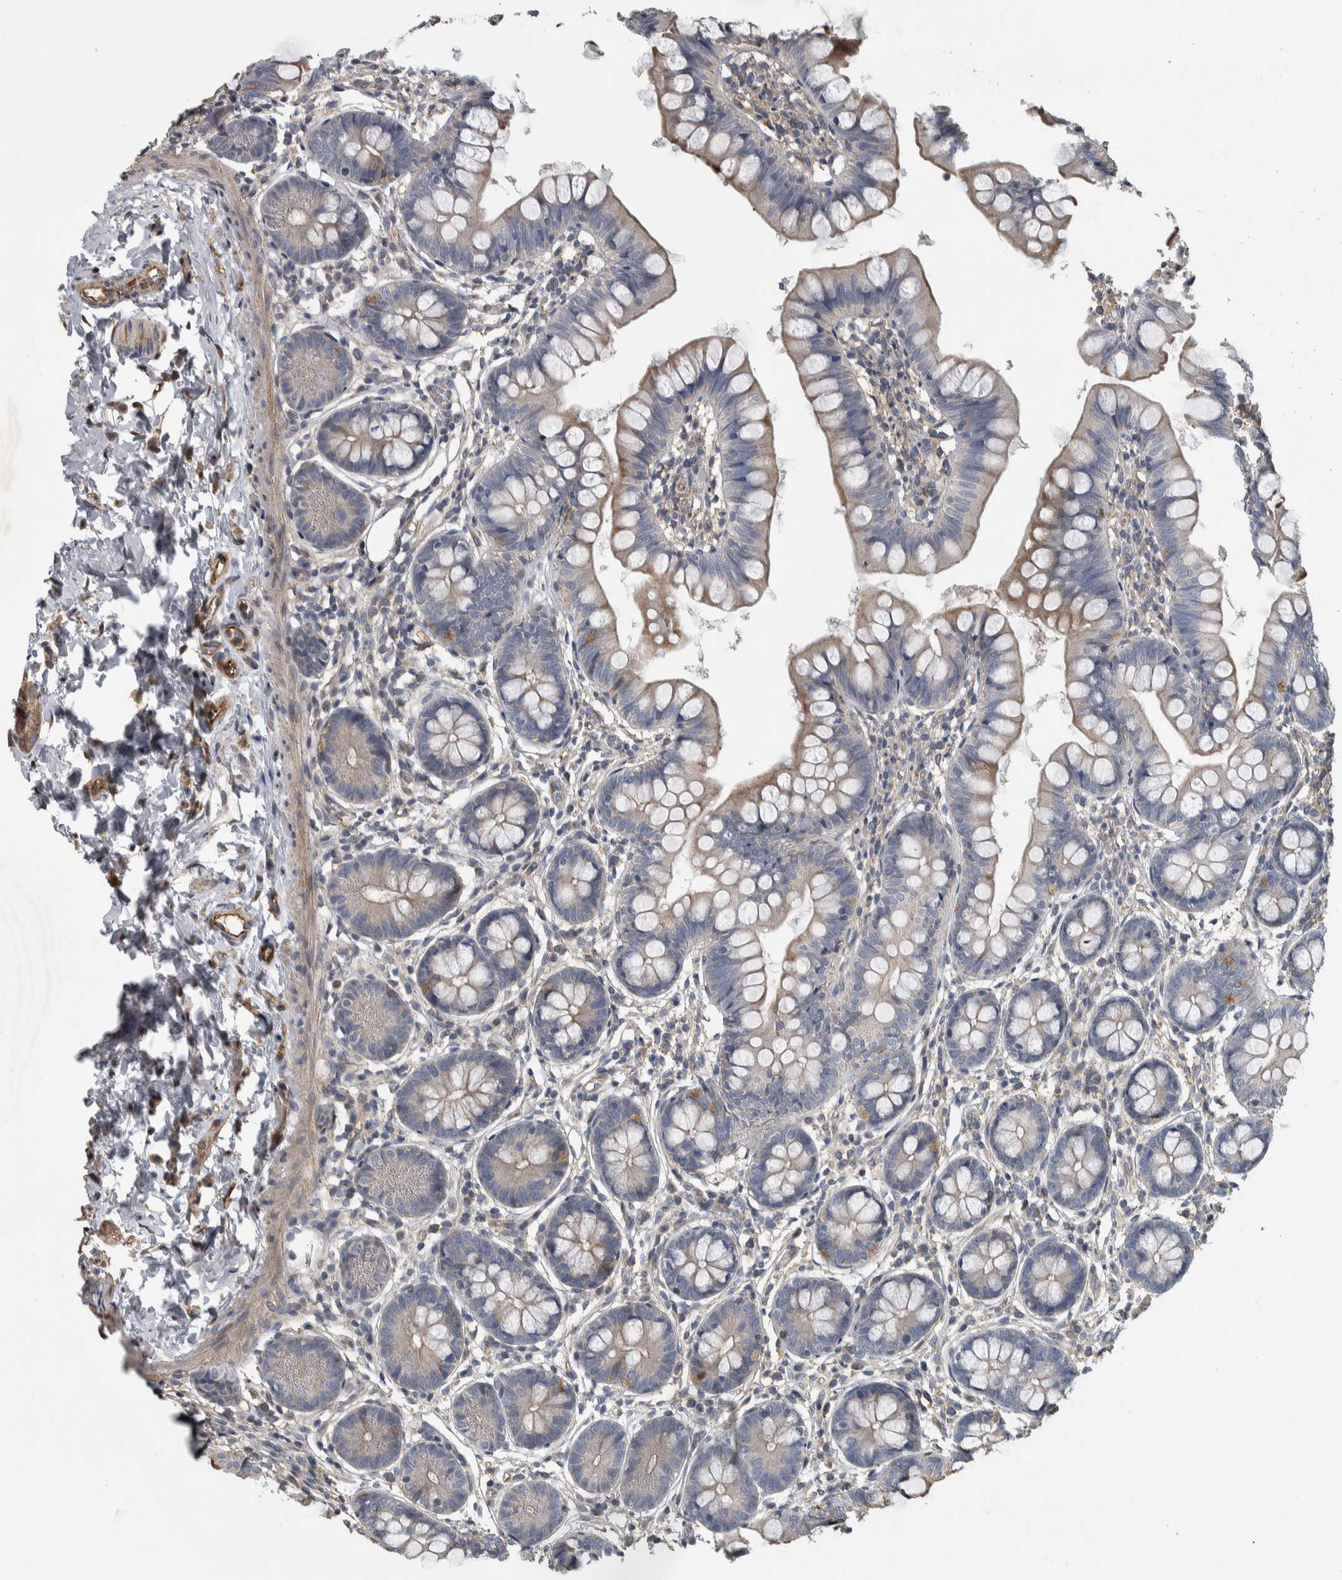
{"staining": {"intensity": "weak", "quantity": ">75%", "location": "cytoplasmic/membranous"}, "tissue": "small intestine", "cell_type": "Glandular cells", "image_type": "normal", "snomed": [{"axis": "morphology", "description": "Normal tissue, NOS"}, {"axis": "topography", "description": "Small intestine"}], "caption": "This image demonstrates normal small intestine stained with immunohistochemistry to label a protein in brown. The cytoplasmic/membranous of glandular cells show weak positivity for the protein. Nuclei are counter-stained blue.", "gene": "NT5C2", "patient": {"sex": "male", "age": 7}}